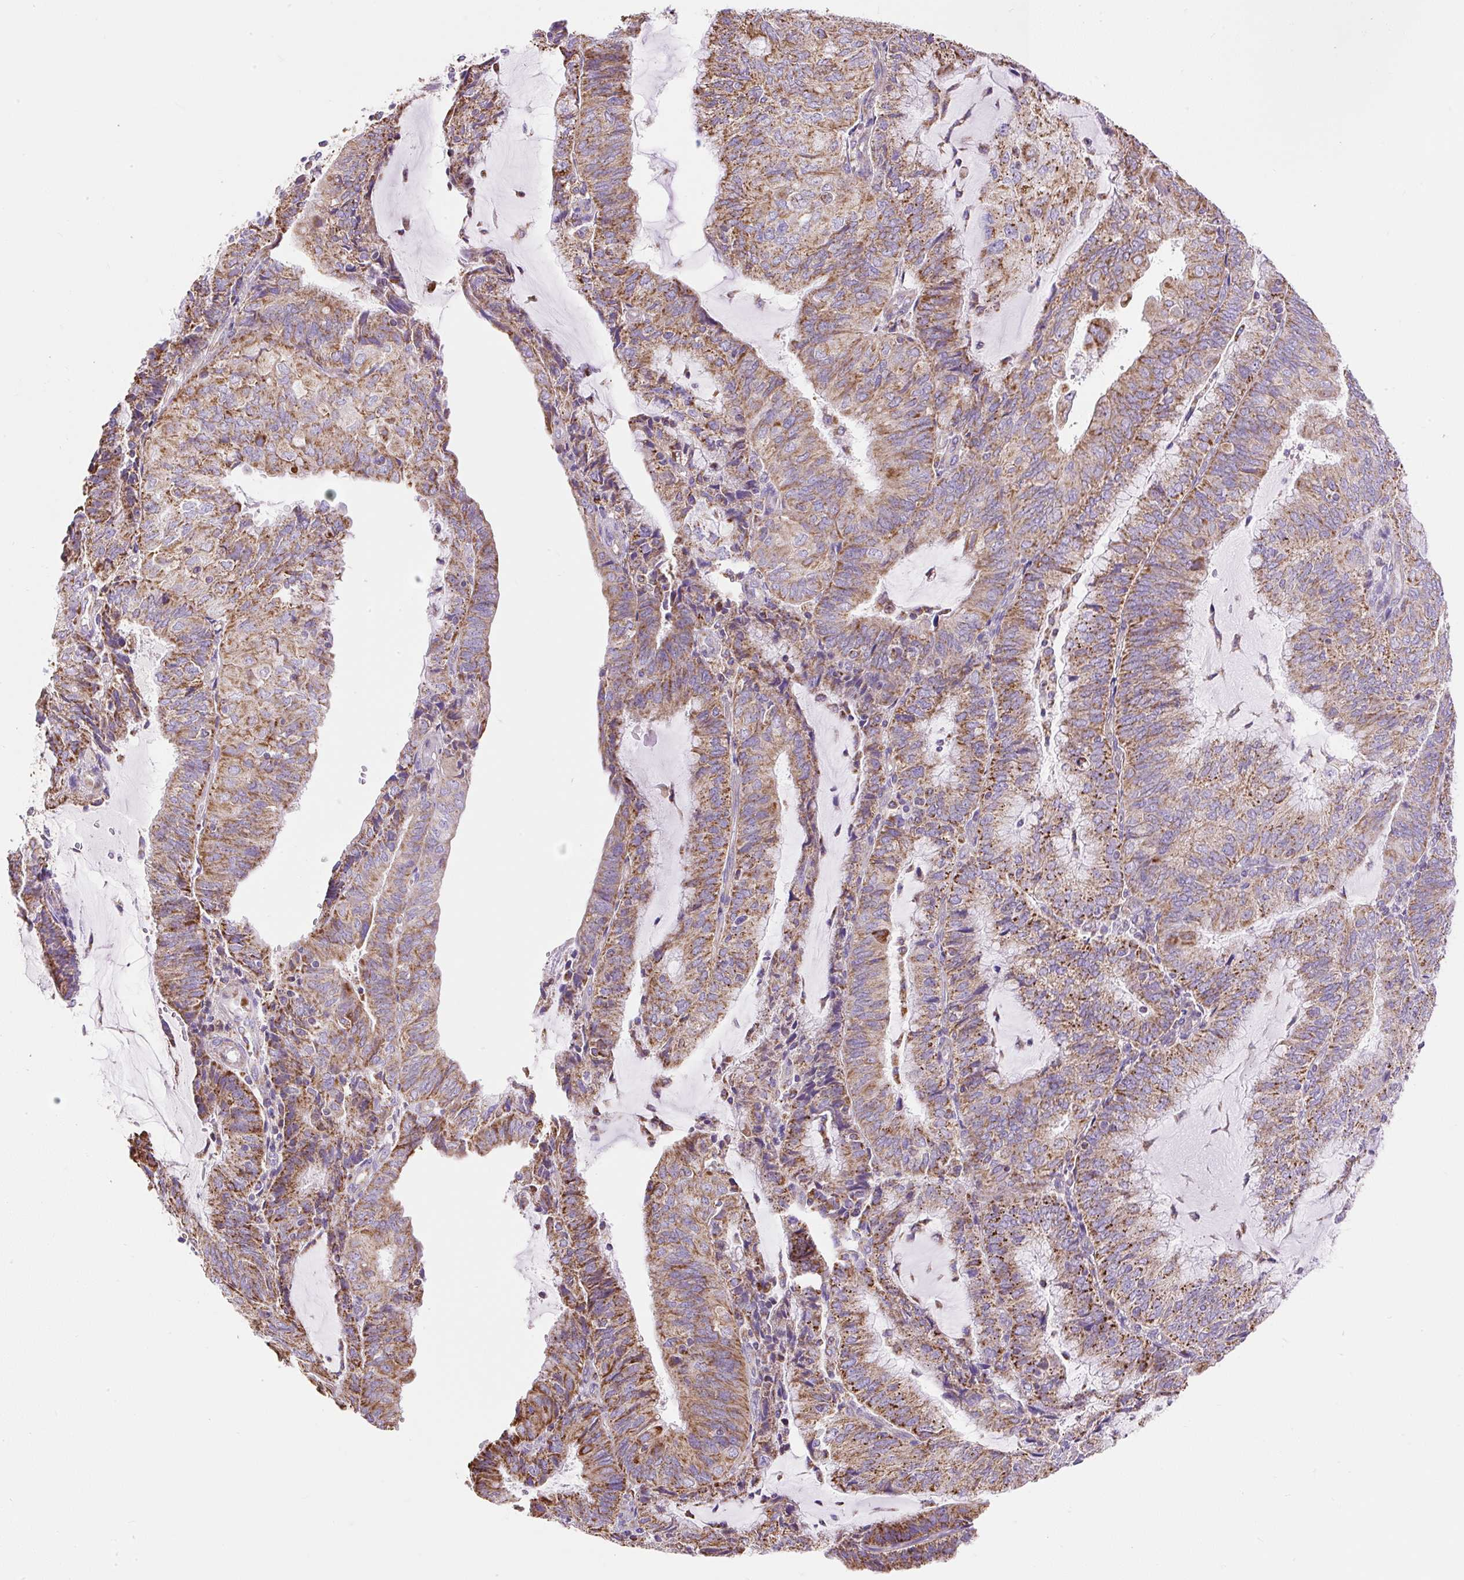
{"staining": {"intensity": "moderate", "quantity": ">75%", "location": "cytoplasmic/membranous"}, "tissue": "endometrial cancer", "cell_type": "Tumor cells", "image_type": "cancer", "snomed": [{"axis": "morphology", "description": "Adenocarcinoma, NOS"}, {"axis": "topography", "description": "Endometrium"}], "caption": "IHC of endometrial cancer exhibits medium levels of moderate cytoplasmic/membranous positivity in about >75% of tumor cells.", "gene": "DAAM2", "patient": {"sex": "female", "age": 81}}